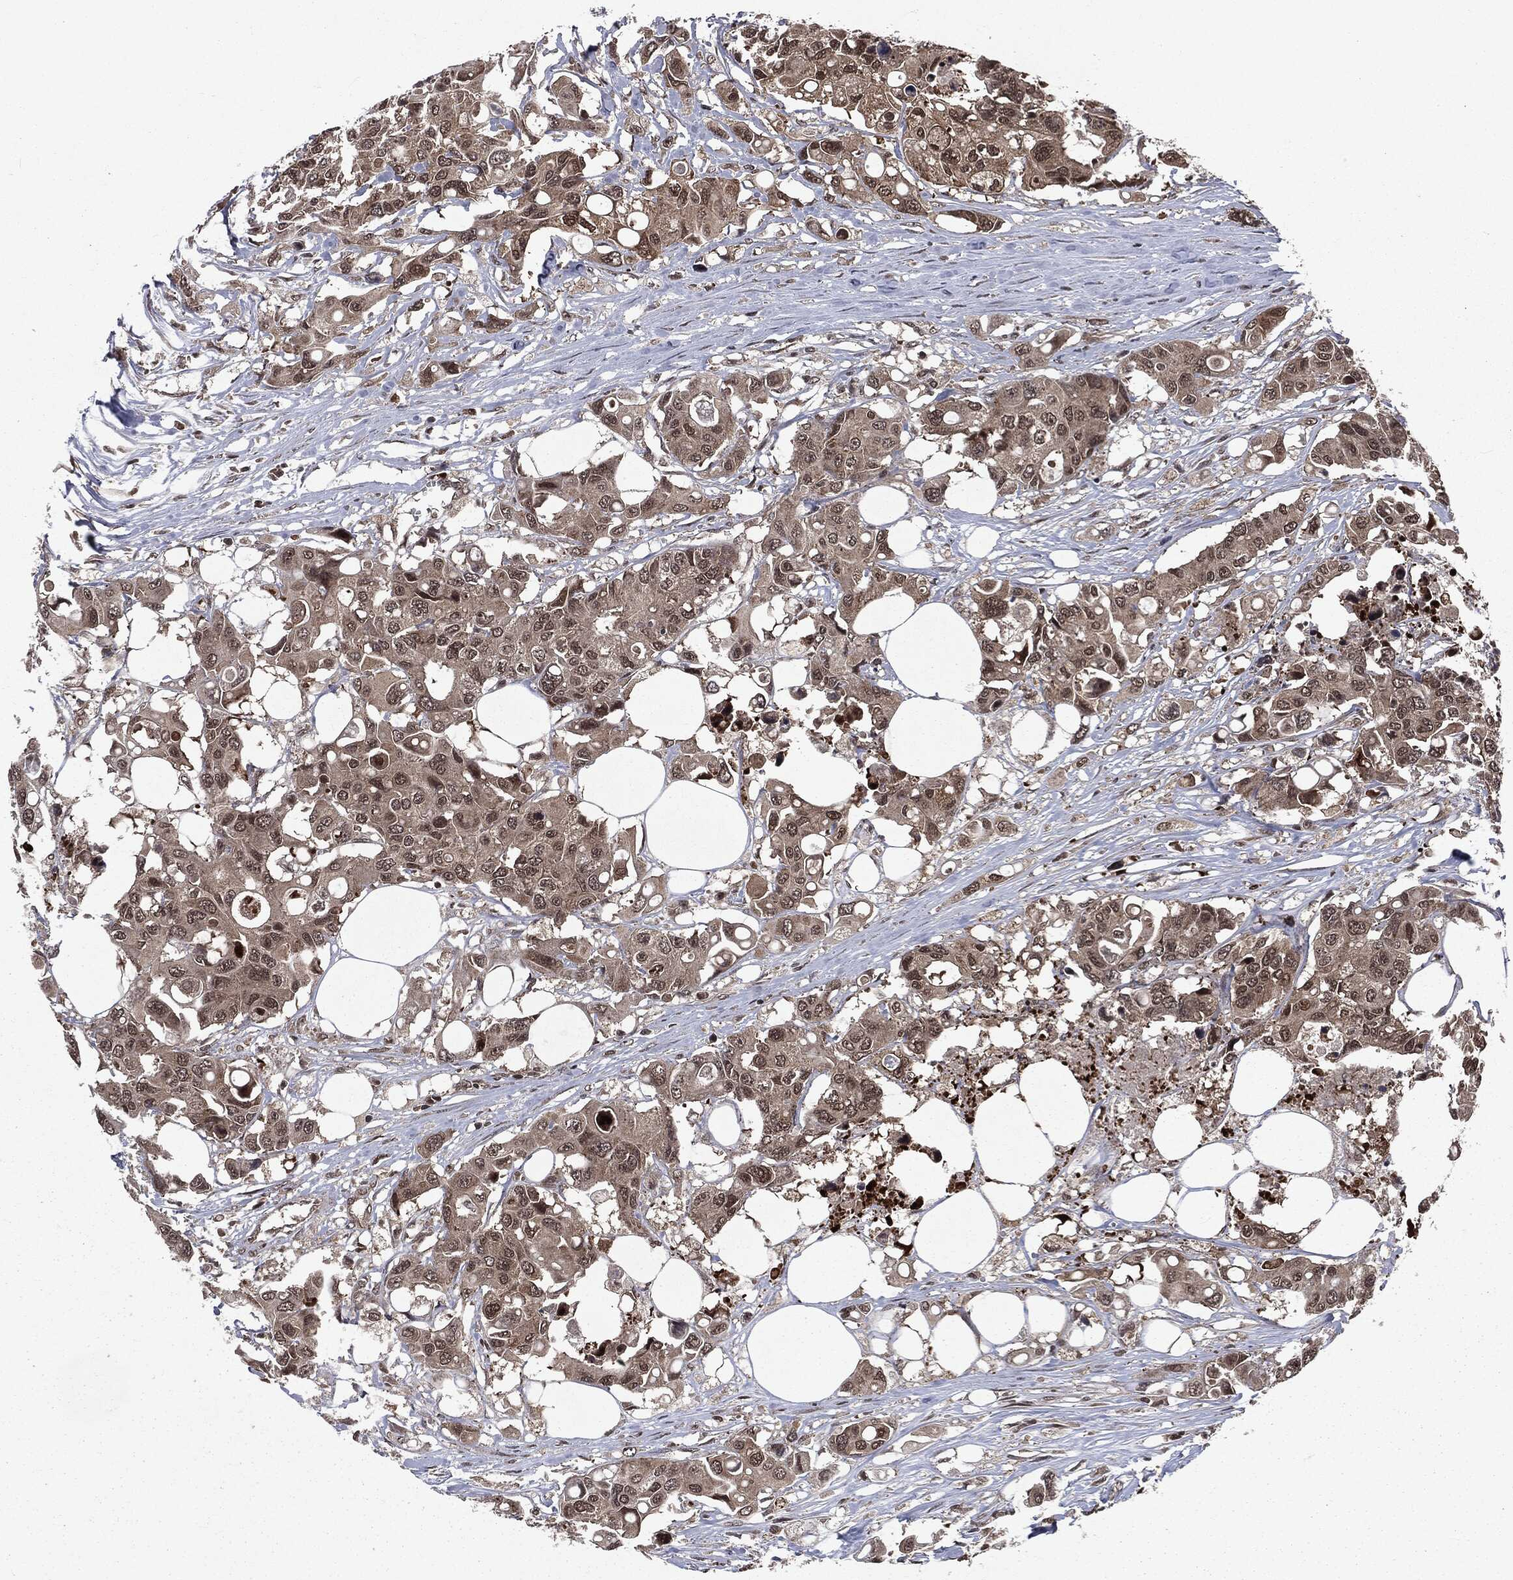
{"staining": {"intensity": "moderate", "quantity": ">75%", "location": "cytoplasmic/membranous,nuclear"}, "tissue": "colorectal cancer", "cell_type": "Tumor cells", "image_type": "cancer", "snomed": [{"axis": "morphology", "description": "Adenocarcinoma, NOS"}, {"axis": "topography", "description": "Colon"}], "caption": "Immunohistochemical staining of human colorectal cancer (adenocarcinoma) shows medium levels of moderate cytoplasmic/membranous and nuclear positivity in about >75% of tumor cells.", "gene": "STAU2", "patient": {"sex": "male", "age": 77}}